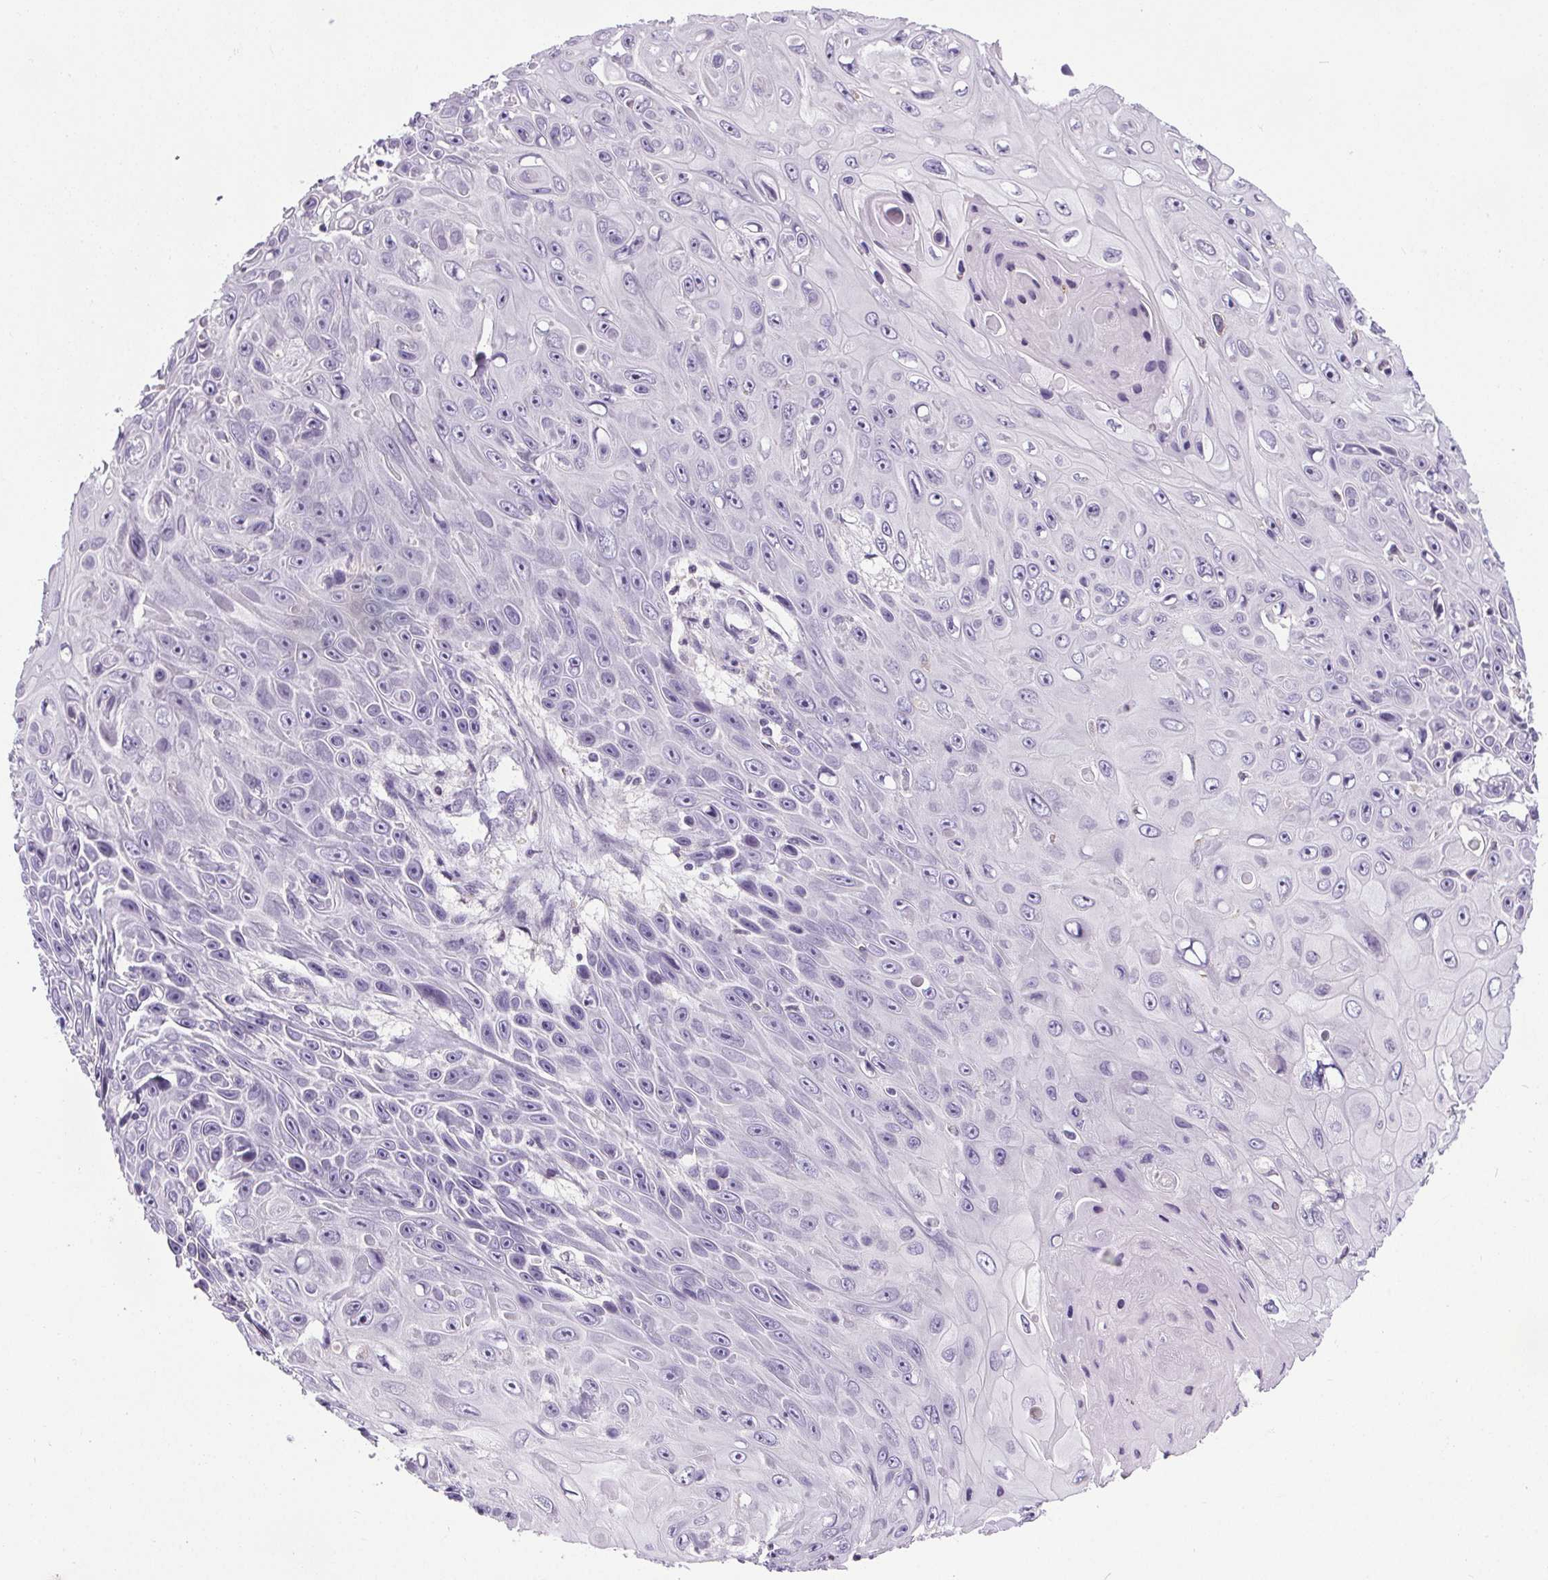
{"staining": {"intensity": "negative", "quantity": "none", "location": "none"}, "tissue": "skin cancer", "cell_type": "Tumor cells", "image_type": "cancer", "snomed": [{"axis": "morphology", "description": "Squamous cell carcinoma, NOS"}, {"axis": "topography", "description": "Skin"}], "caption": "There is no significant positivity in tumor cells of skin cancer.", "gene": "TMEM240", "patient": {"sex": "male", "age": 82}}